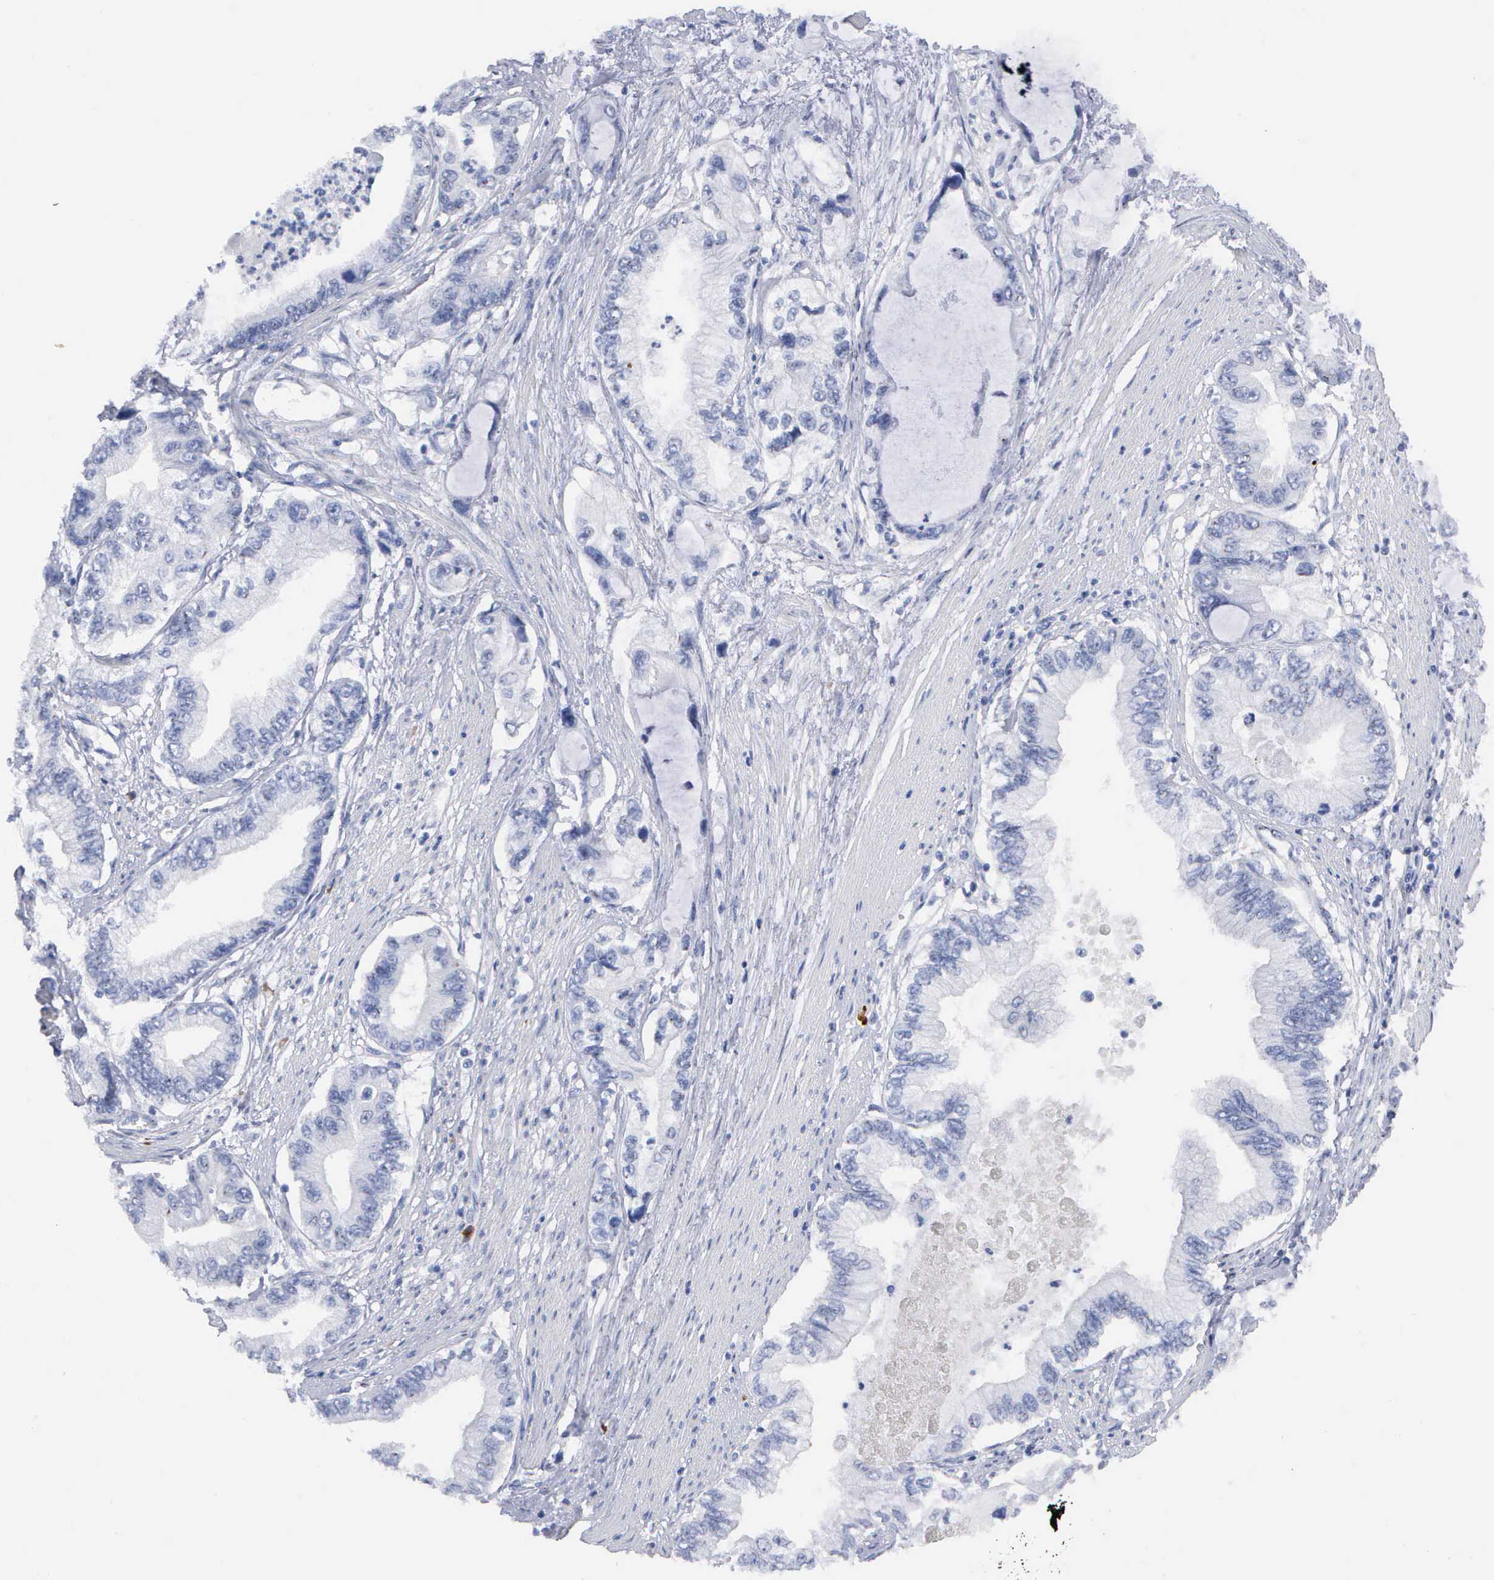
{"staining": {"intensity": "negative", "quantity": "none", "location": "none"}, "tissue": "pancreatic cancer", "cell_type": "Tumor cells", "image_type": "cancer", "snomed": [{"axis": "morphology", "description": "Adenocarcinoma, NOS"}, {"axis": "topography", "description": "Pancreas"}, {"axis": "topography", "description": "Stomach, upper"}], "caption": "Human pancreatic cancer stained for a protein using immunohistochemistry demonstrates no staining in tumor cells.", "gene": "ASPHD2", "patient": {"sex": "male", "age": 77}}